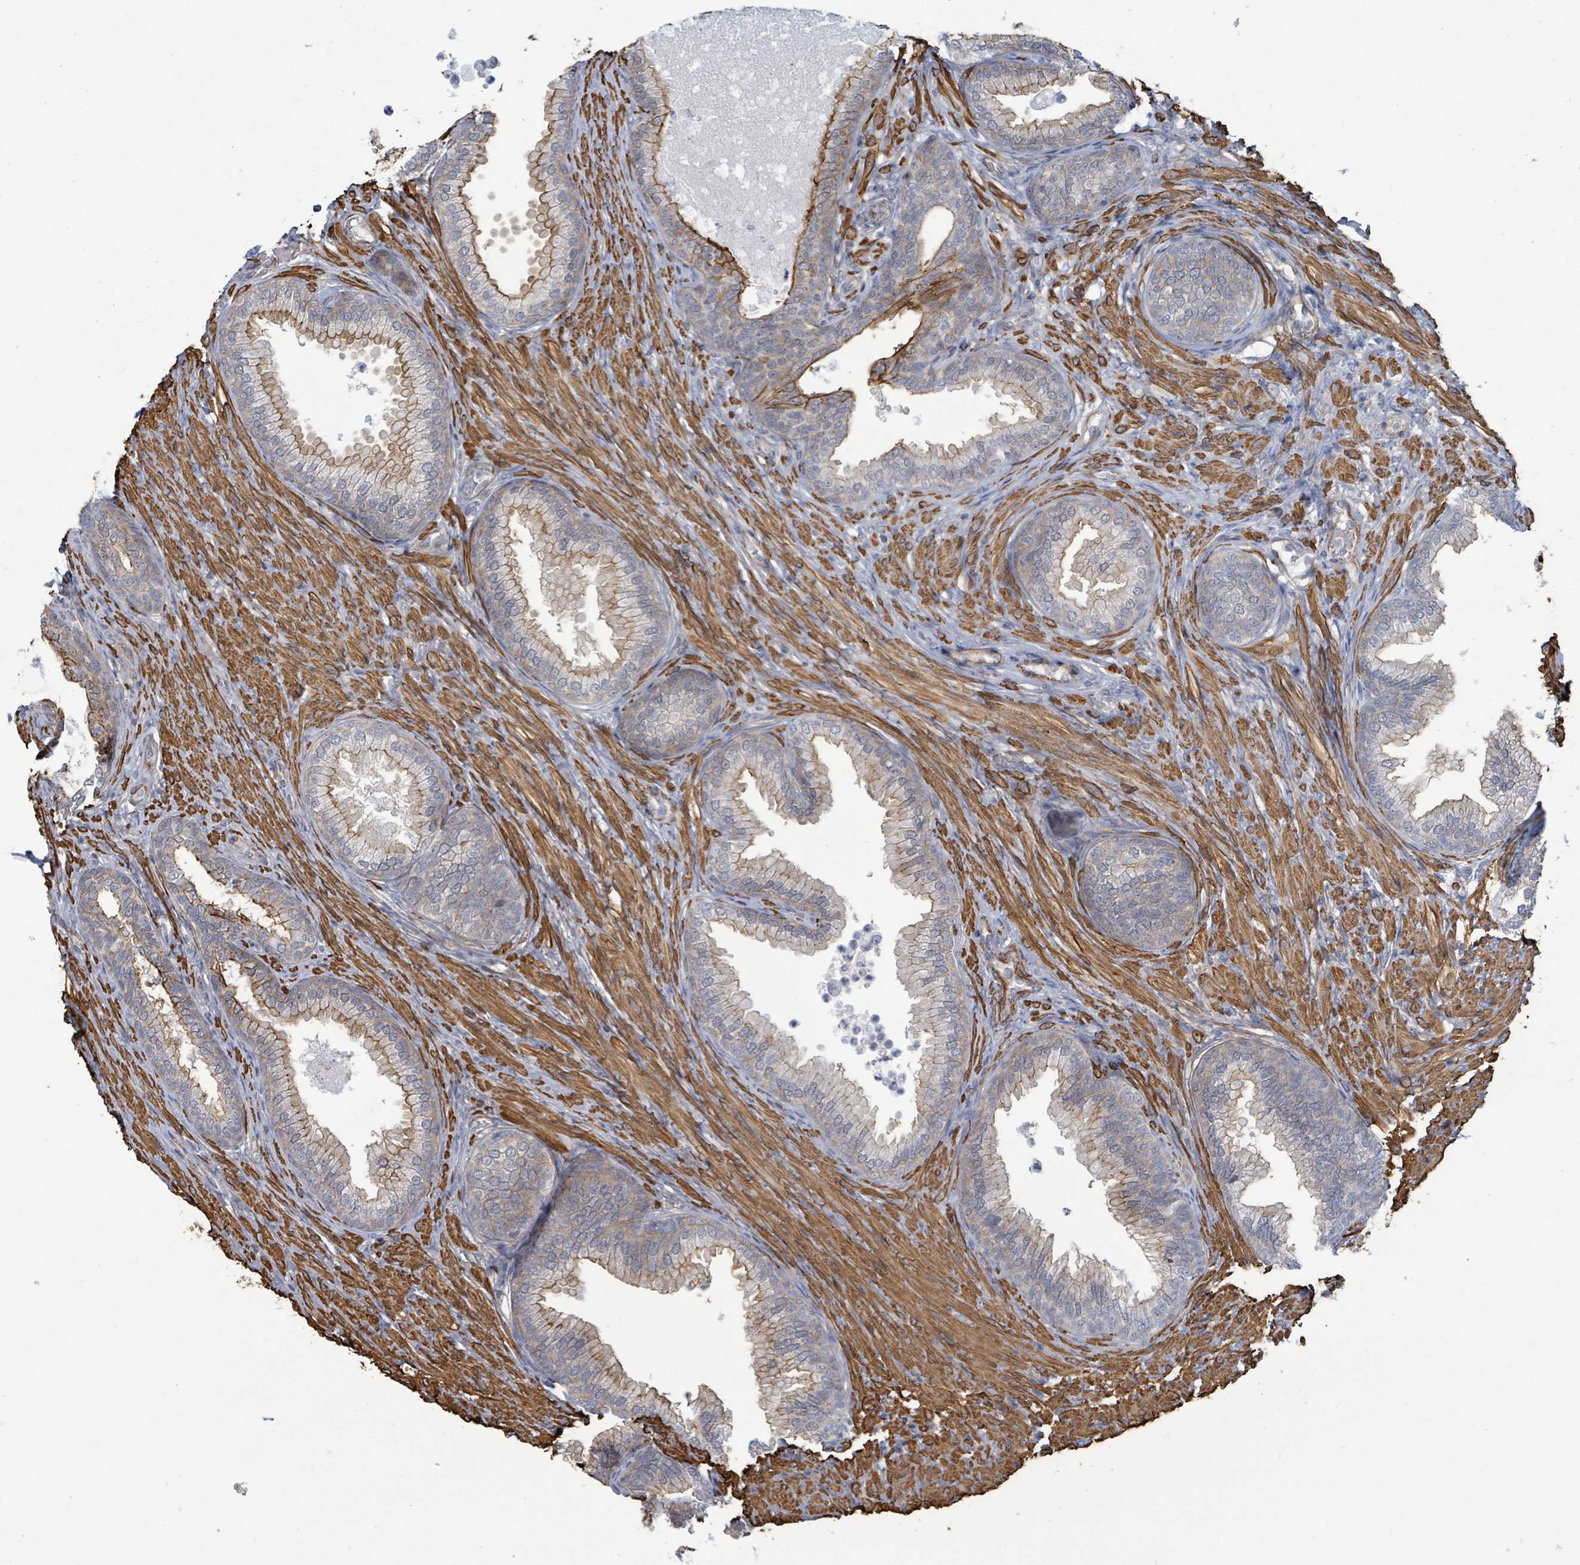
{"staining": {"intensity": "moderate", "quantity": "25%-75%", "location": "cytoplasmic/membranous"}, "tissue": "prostate", "cell_type": "Glandular cells", "image_type": "normal", "snomed": [{"axis": "morphology", "description": "Normal tissue, NOS"}, {"axis": "topography", "description": "Prostate"}], "caption": "Protein staining by immunohistochemistry shows moderate cytoplasmic/membranous expression in approximately 25%-75% of glandular cells in normal prostate.", "gene": "DMRTC1B", "patient": {"sex": "male", "age": 76}}